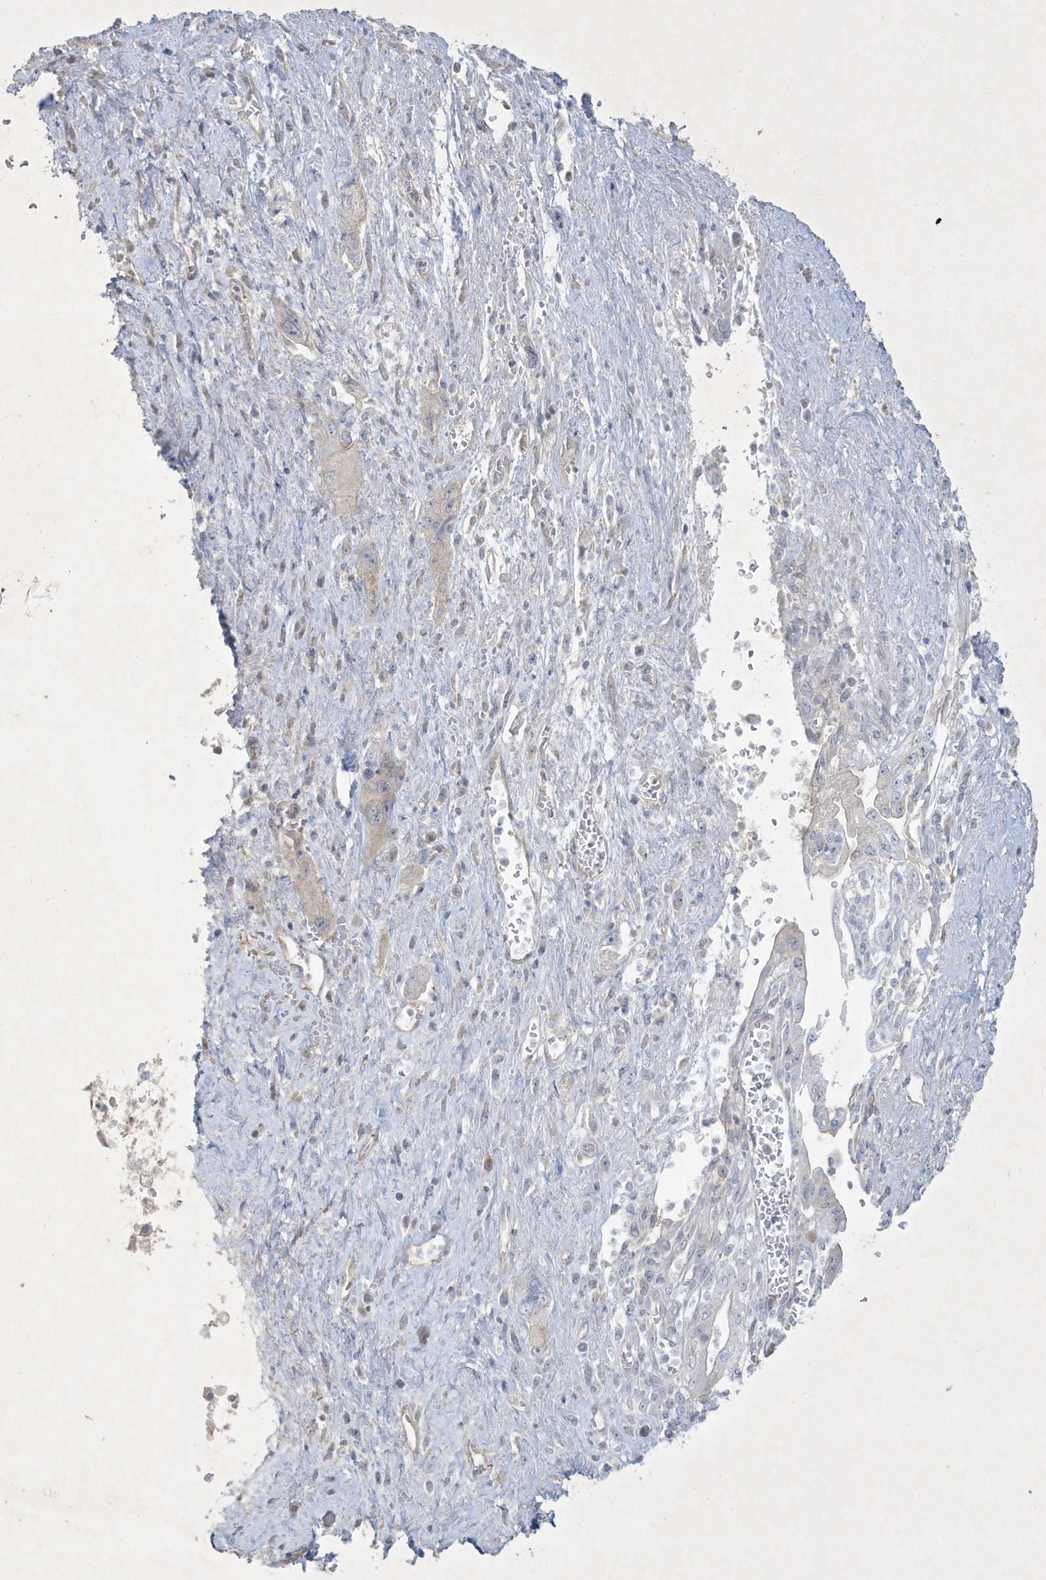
{"staining": {"intensity": "negative", "quantity": "none", "location": "none"}, "tissue": "pancreatic cancer", "cell_type": "Tumor cells", "image_type": "cancer", "snomed": [{"axis": "morphology", "description": "Adenocarcinoma, NOS"}, {"axis": "topography", "description": "Pancreas"}], "caption": "Immunohistochemistry (IHC) histopathology image of neoplastic tissue: human pancreatic cancer stained with DAB reveals no significant protein staining in tumor cells. Nuclei are stained in blue.", "gene": "CCDC24", "patient": {"sex": "female", "age": 73}}